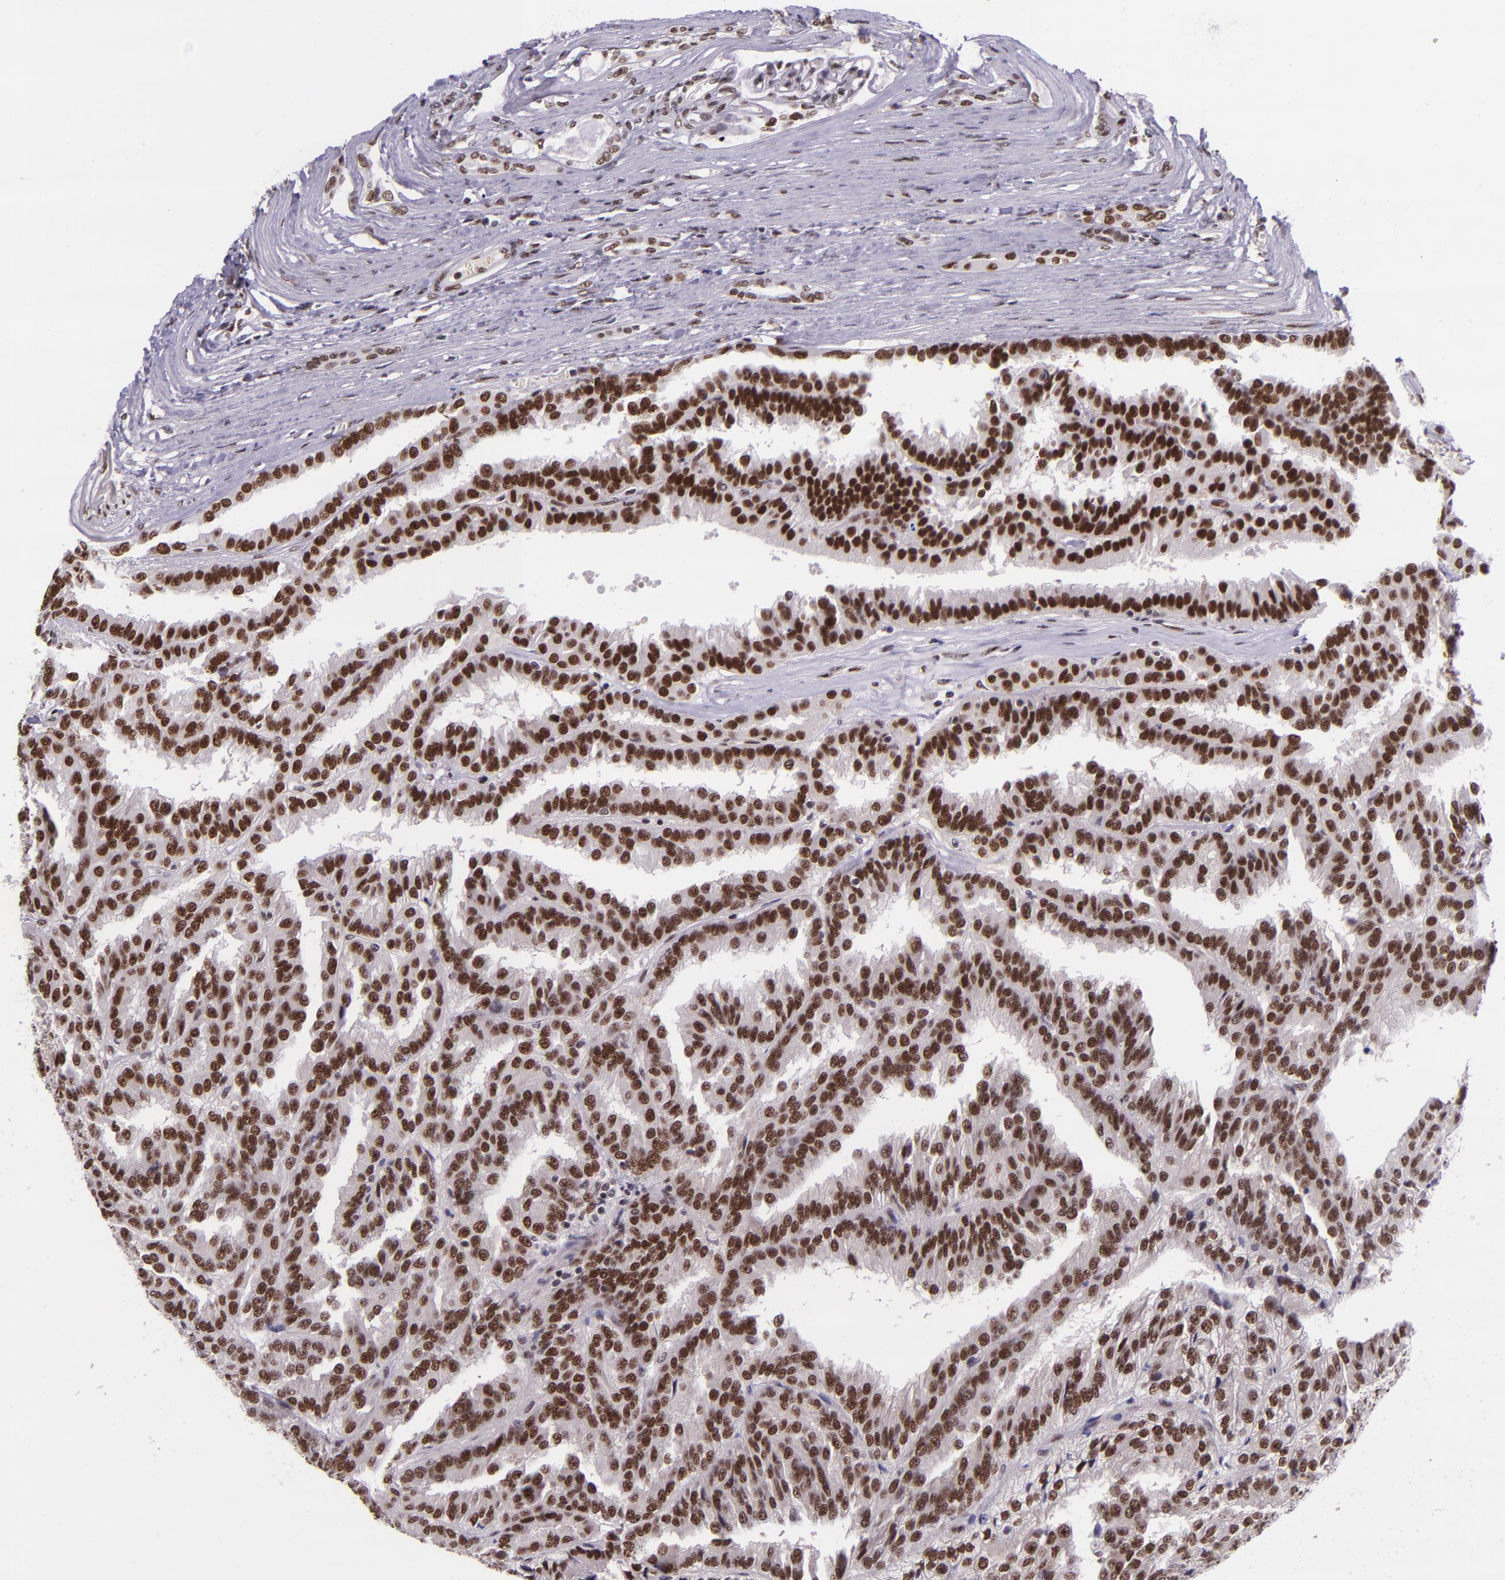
{"staining": {"intensity": "strong", "quantity": ">75%", "location": "nuclear"}, "tissue": "renal cancer", "cell_type": "Tumor cells", "image_type": "cancer", "snomed": [{"axis": "morphology", "description": "Adenocarcinoma, NOS"}, {"axis": "topography", "description": "Kidney"}], "caption": "Protein expression by immunohistochemistry reveals strong nuclear staining in approximately >75% of tumor cells in renal cancer (adenocarcinoma).", "gene": "GPKOW", "patient": {"sex": "male", "age": 46}}